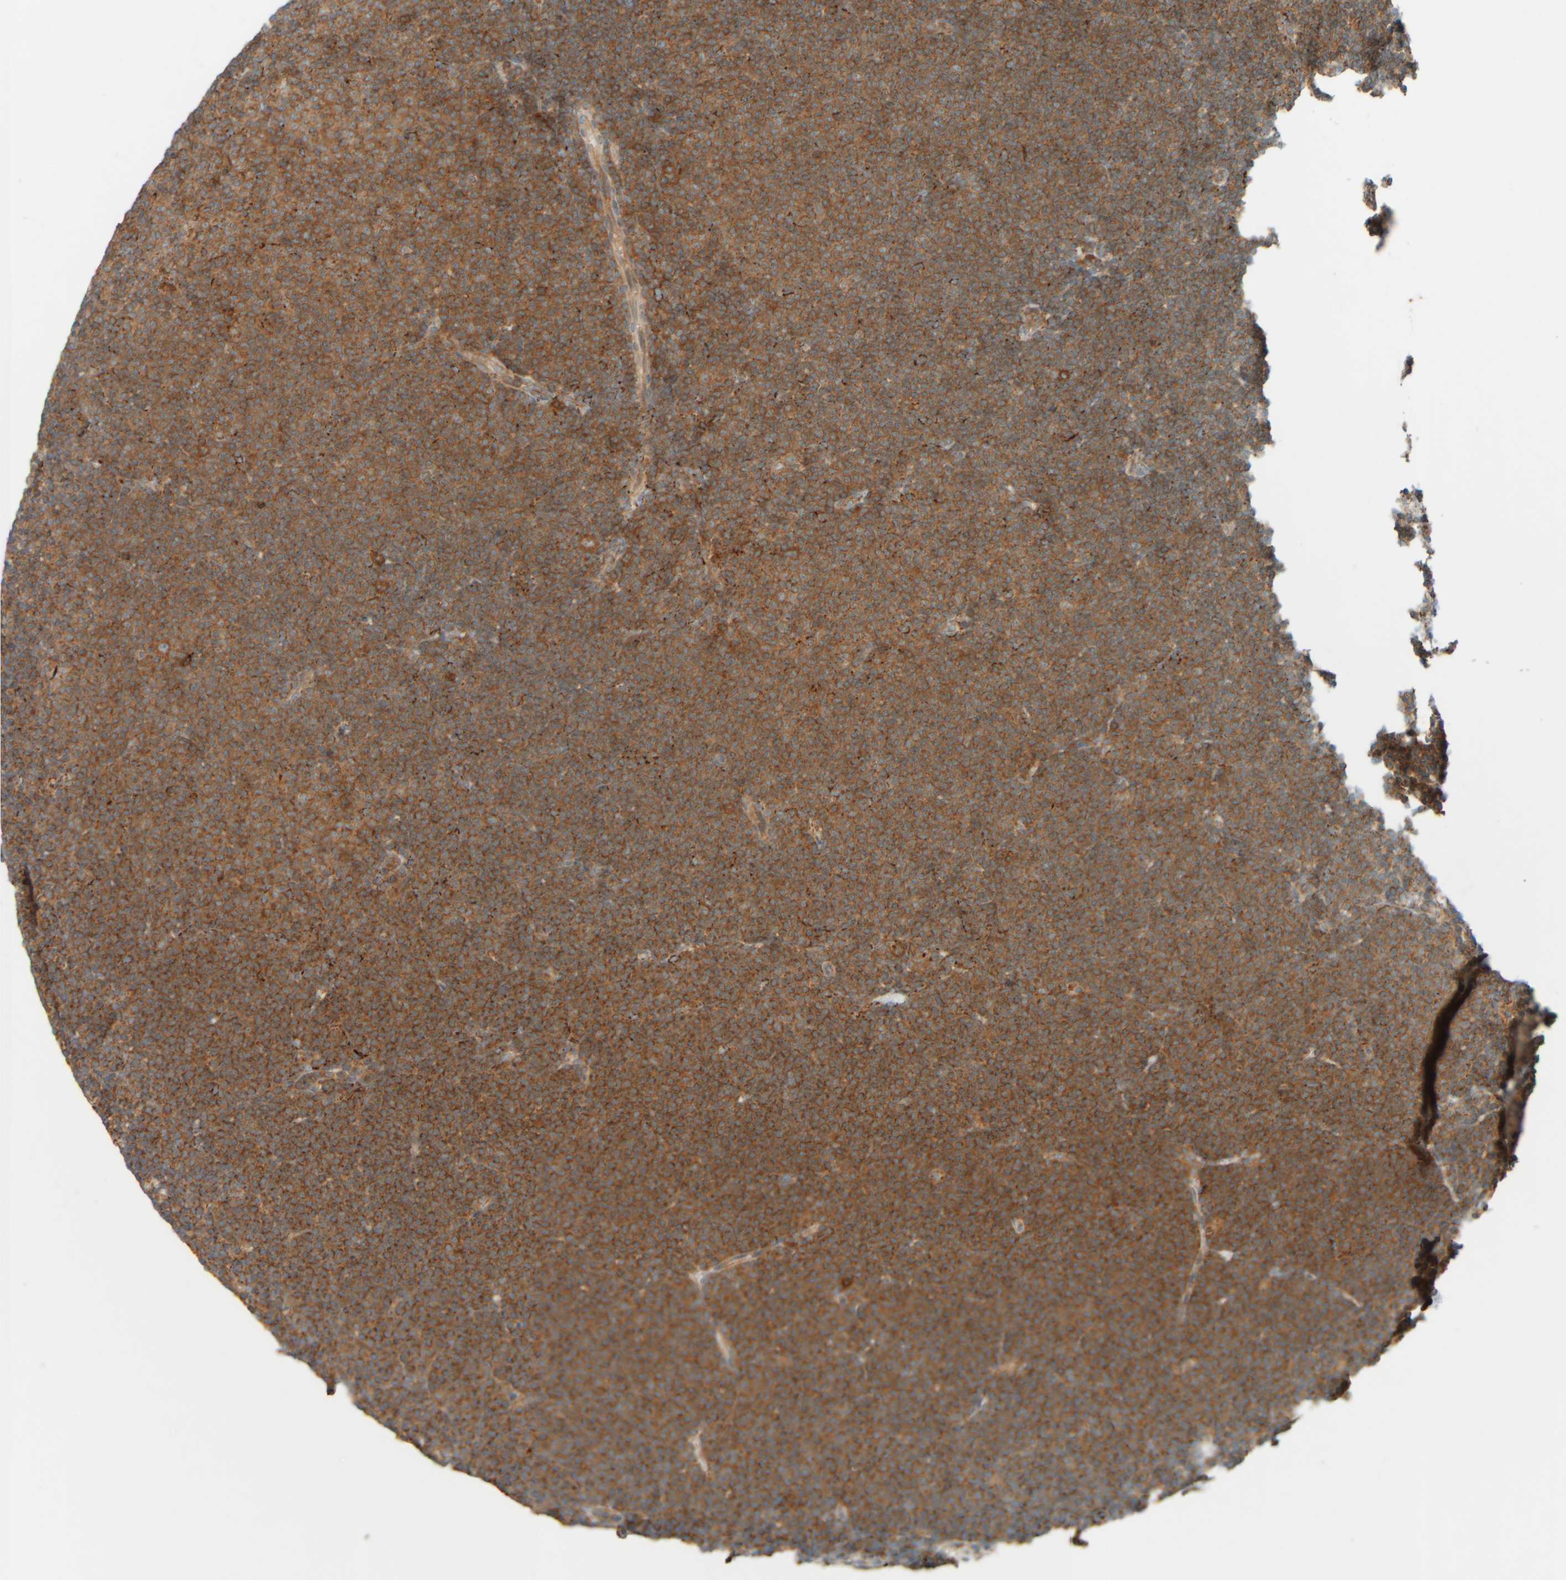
{"staining": {"intensity": "moderate", "quantity": ">75%", "location": "cytoplasmic/membranous"}, "tissue": "lymphoma", "cell_type": "Tumor cells", "image_type": "cancer", "snomed": [{"axis": "morphology", "description": "Malignant lymphoma, non-Hodgkin's type, Low grade"}, {"axis": "topography", "description": "Lymph node"}], "caption": "Immunohistochemical staining of malignant lymphoma, non-Hodgkin's type (low-grade) demonstrates medium levels of moderate cytoplasmic/membranous protein staining in approximately >75% of tumor cells. Immunohistochemistry (ihc) stains the protein of interest in brown and the nuclei are stained blue.", "gene": "SPAG5", "patient": {"sex": "female", "age": 53}}